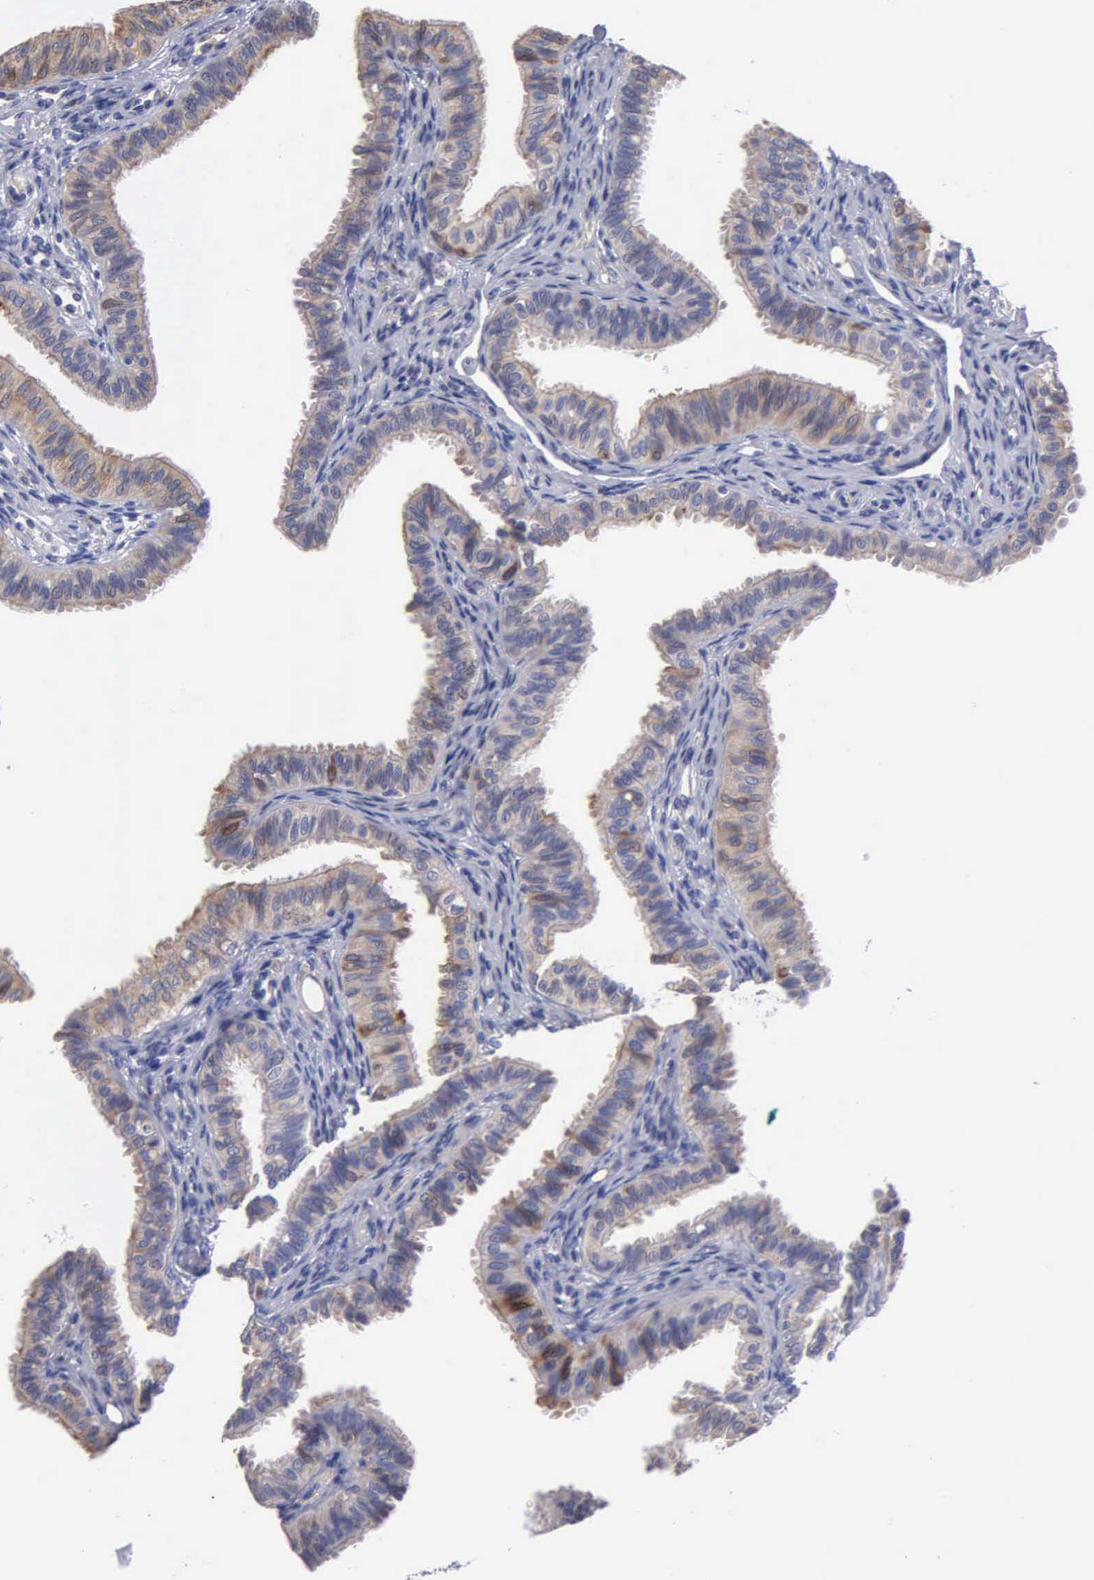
{"staining": {"intensity": "weak", "quantity": ">75%", "location": "cytoplasmic/membranous"}, "tissue": "fallopian tube", "cell_type": "Glandular cells", "image_type": "normal", "snomed": [{"axis": "morphology", "description": "Normal tissue, NOS"}, {"axis": "topography", "description": "Fallopian tube"}], "caption": "Weak cytoplasmic/membranous expression for a protein is seen in approximately >75% of glandular cells of normal fallopian tube using immunohistochemistry.", "gene": "PTGS2", "patient": {"sex": "female", "age": 42}}